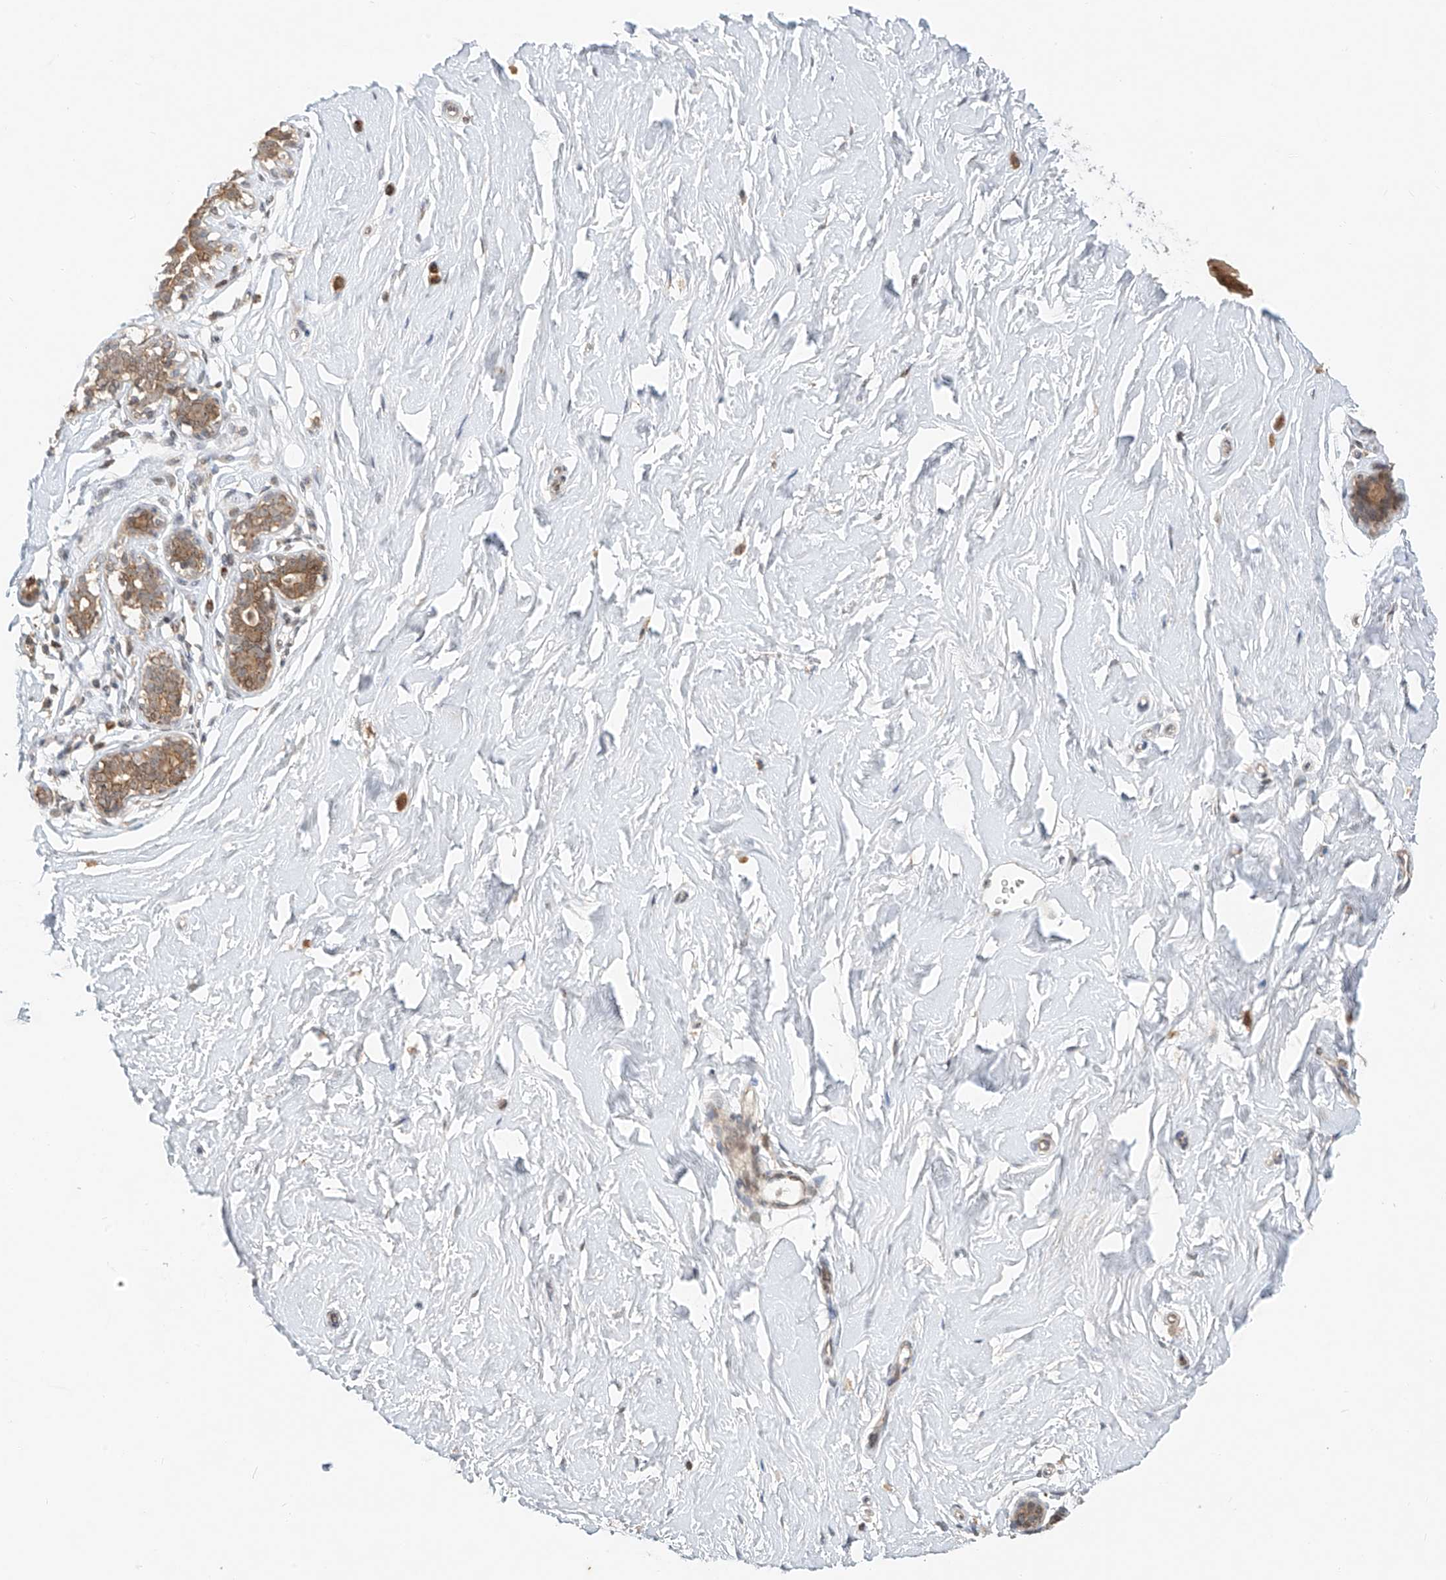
{"staining": {"intensity": "negative", "quantity": "none", "location": "none"}, "tissue": "breast", "cell_type": "Adipocytes", "image_type": "normal", "snomed": [{"axis": "morphology", "description": "Normal tissue, NOS"}, {"axis": "morphology", "description": "Adenoma, NOS"}, {"axis": "topography", "description": "Breast"}], "caption": "Adipocytes show no significant protein expression in unremarkable breast. (DAB immunohistochemistry visualized using brightfield microscopy, high magnification).", "gene": "SYTL3", "patient": {"sex": "female", "age": 23}}